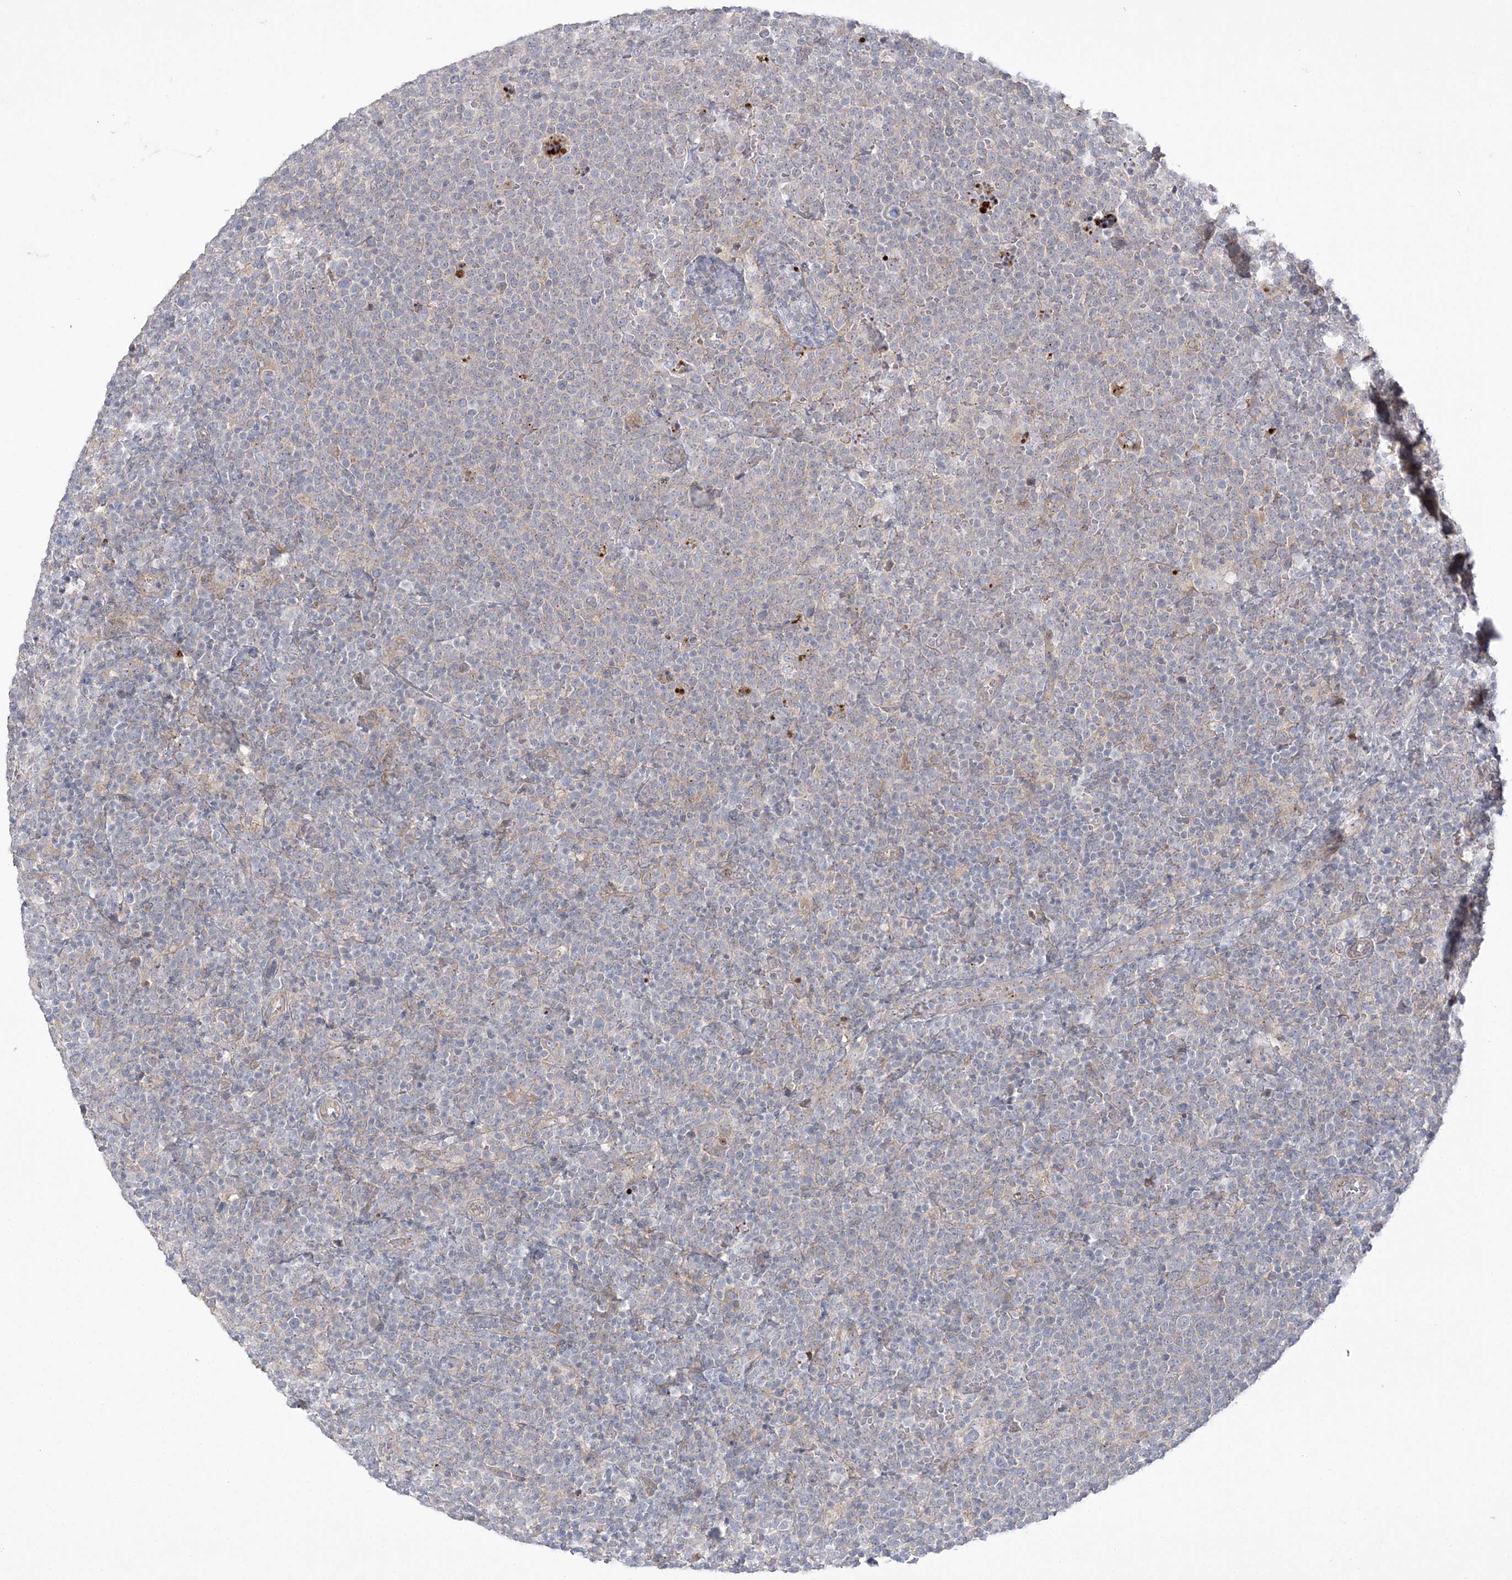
{"staining": {"intensity": "negative", "quantity": "none", "location": "none"}, "tissue": "lymphoma", "cell_type": "Tumor cells", "image_type": "cancer", "snomed": [{"axis": "morphology", "description": "Malignant lymphoma, non-Hodgkin's type, High grade"}, {"axis": "topography", "description": "Lymph node"}], "caption": "High power microscopy photomicrograph of an IHC histopathology image of lymphoma, revealing no significant expression in tumor cells.", "gene": "ADAMTS12", "patient": {"sex": "male", "age": 61}}